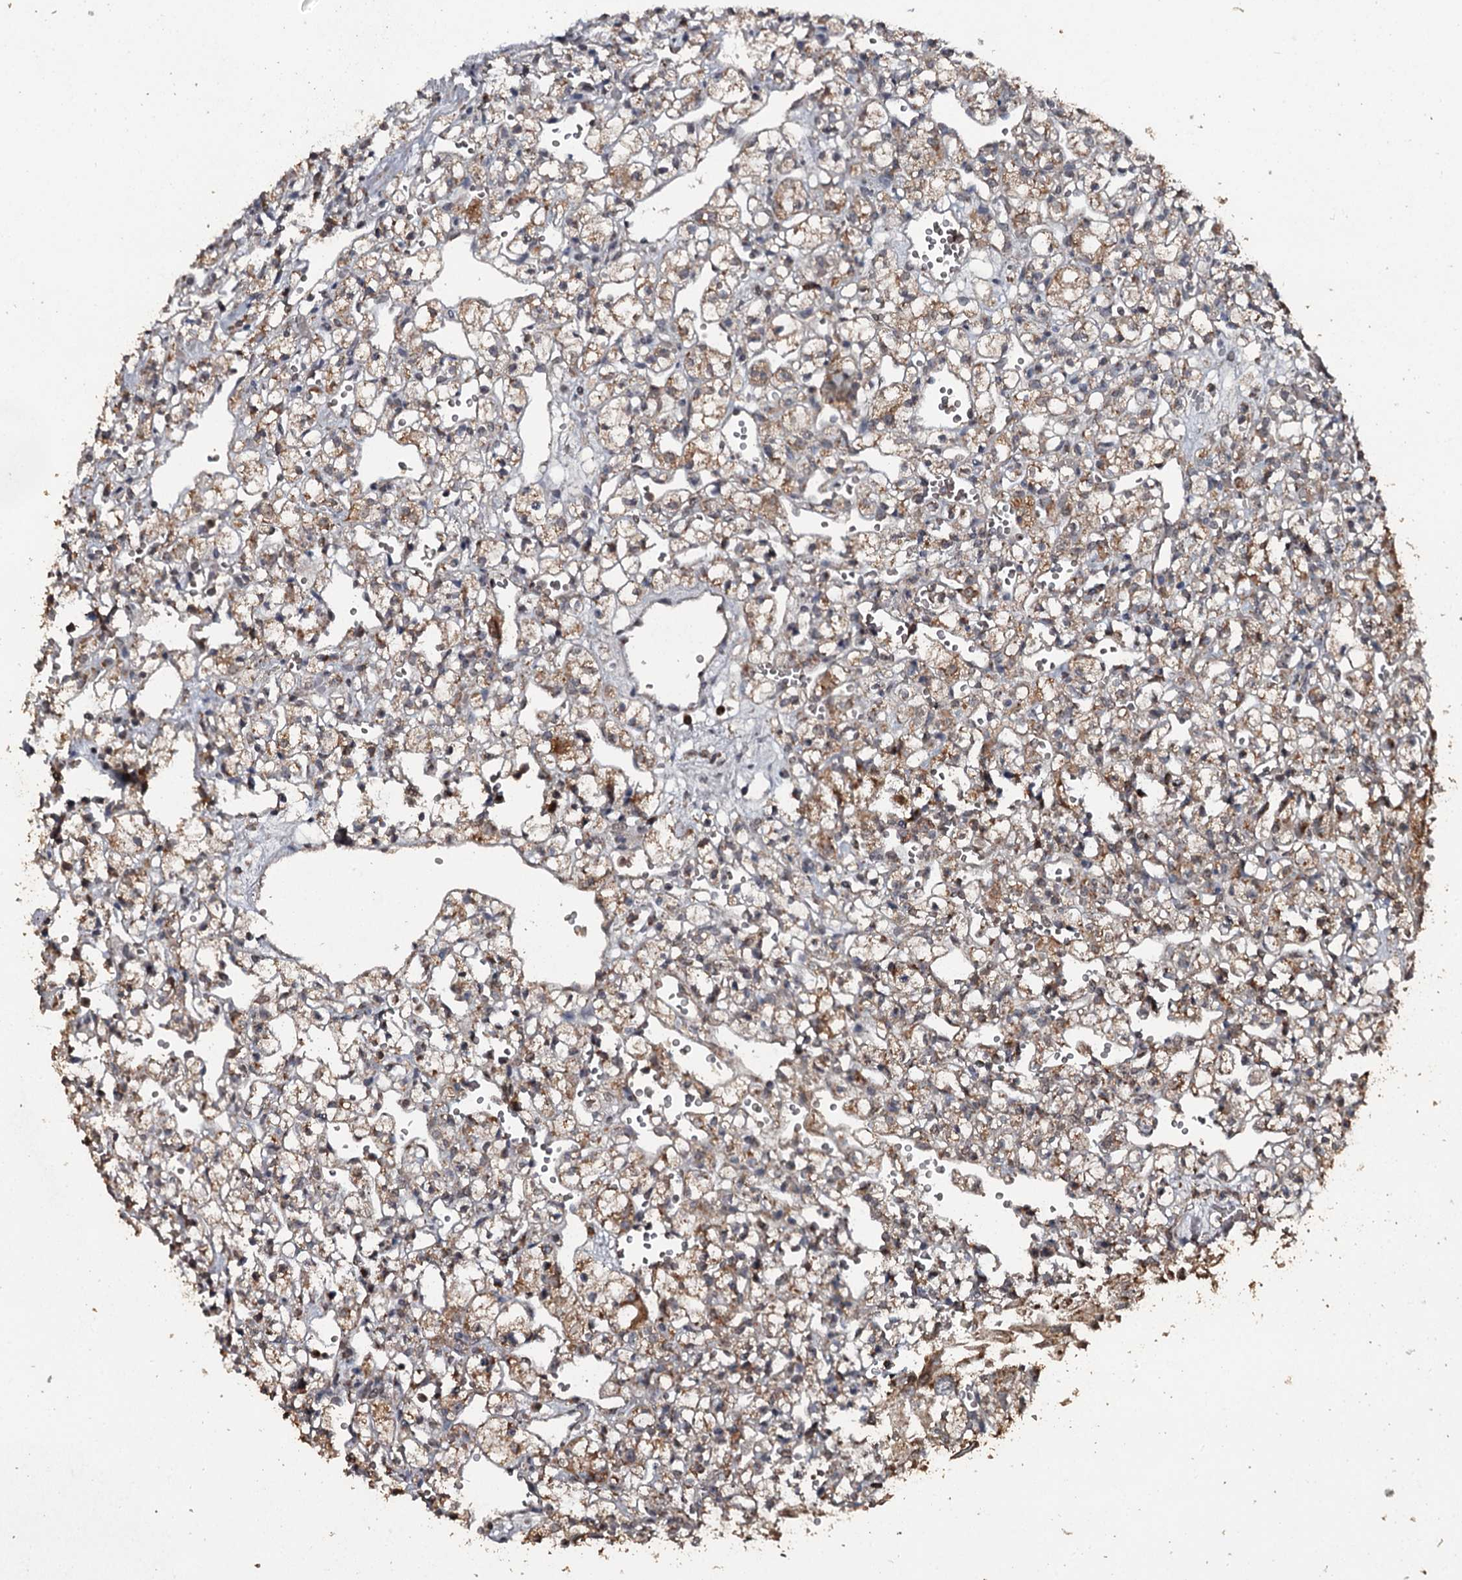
{"staining": {"intensity": "moderate", "quantity": ">75%", "location": "cytoplasmic/membranous"}, "tissue": "renal cancer", "cell_type": "Tumor cells", "image_type": "cancer", "snomed": [{"axis": "morphology", "description": "Adenocarcinoma, NOS"}, {"axis": "topography", "description": "Kidney"}], "caption": "An image of renal adenocarcinoma stained for a protein reveals moderate cytoplasmic/membranous brown staining in tumor cells.", "gene": "WIPI1", "patient": {"sex": "female", "age": 59}}